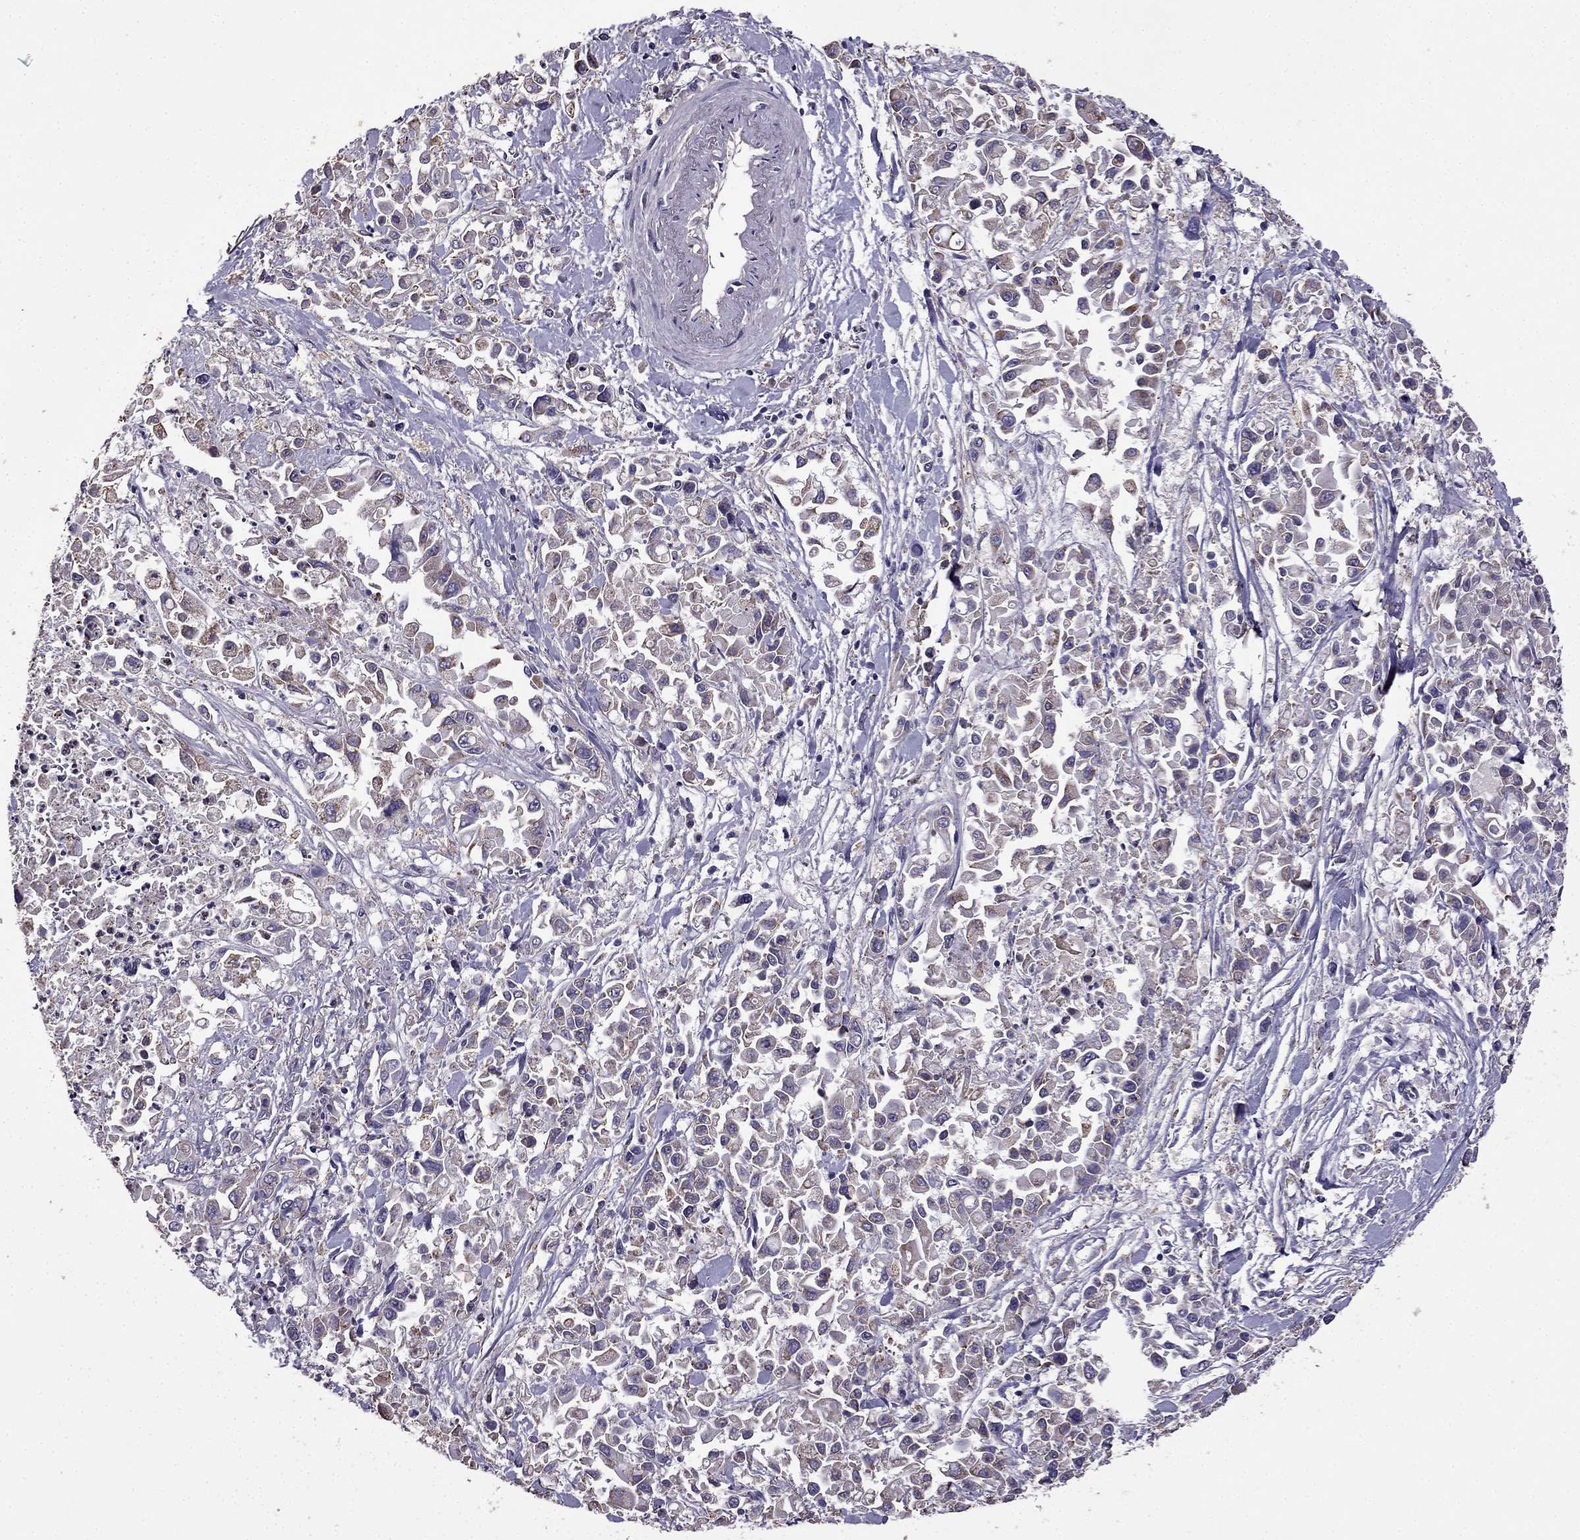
{"staining": {"intensity": "weak", "quantity": "<25%", "location": "cytoplasmic/membranous"}, "tissue": "pancreatic cancer", "cell_type": "Tumor cells", "image_type": "cancer", "snomed": [{"axis": "morphology", "description": "Adenocarcinoma, NOS"}, {"axis": "topography", "description": "Pancreas"}], "caption": "IHC of pancreatic cancer (adenocarcinoma) exhibits no staining in tumor cells. (Brightfield microscopy of DAB immunohistochemistry (IHC) at high magnification).", "gene": "CDH9", "patient": {"sex": "female", "age": 83}}